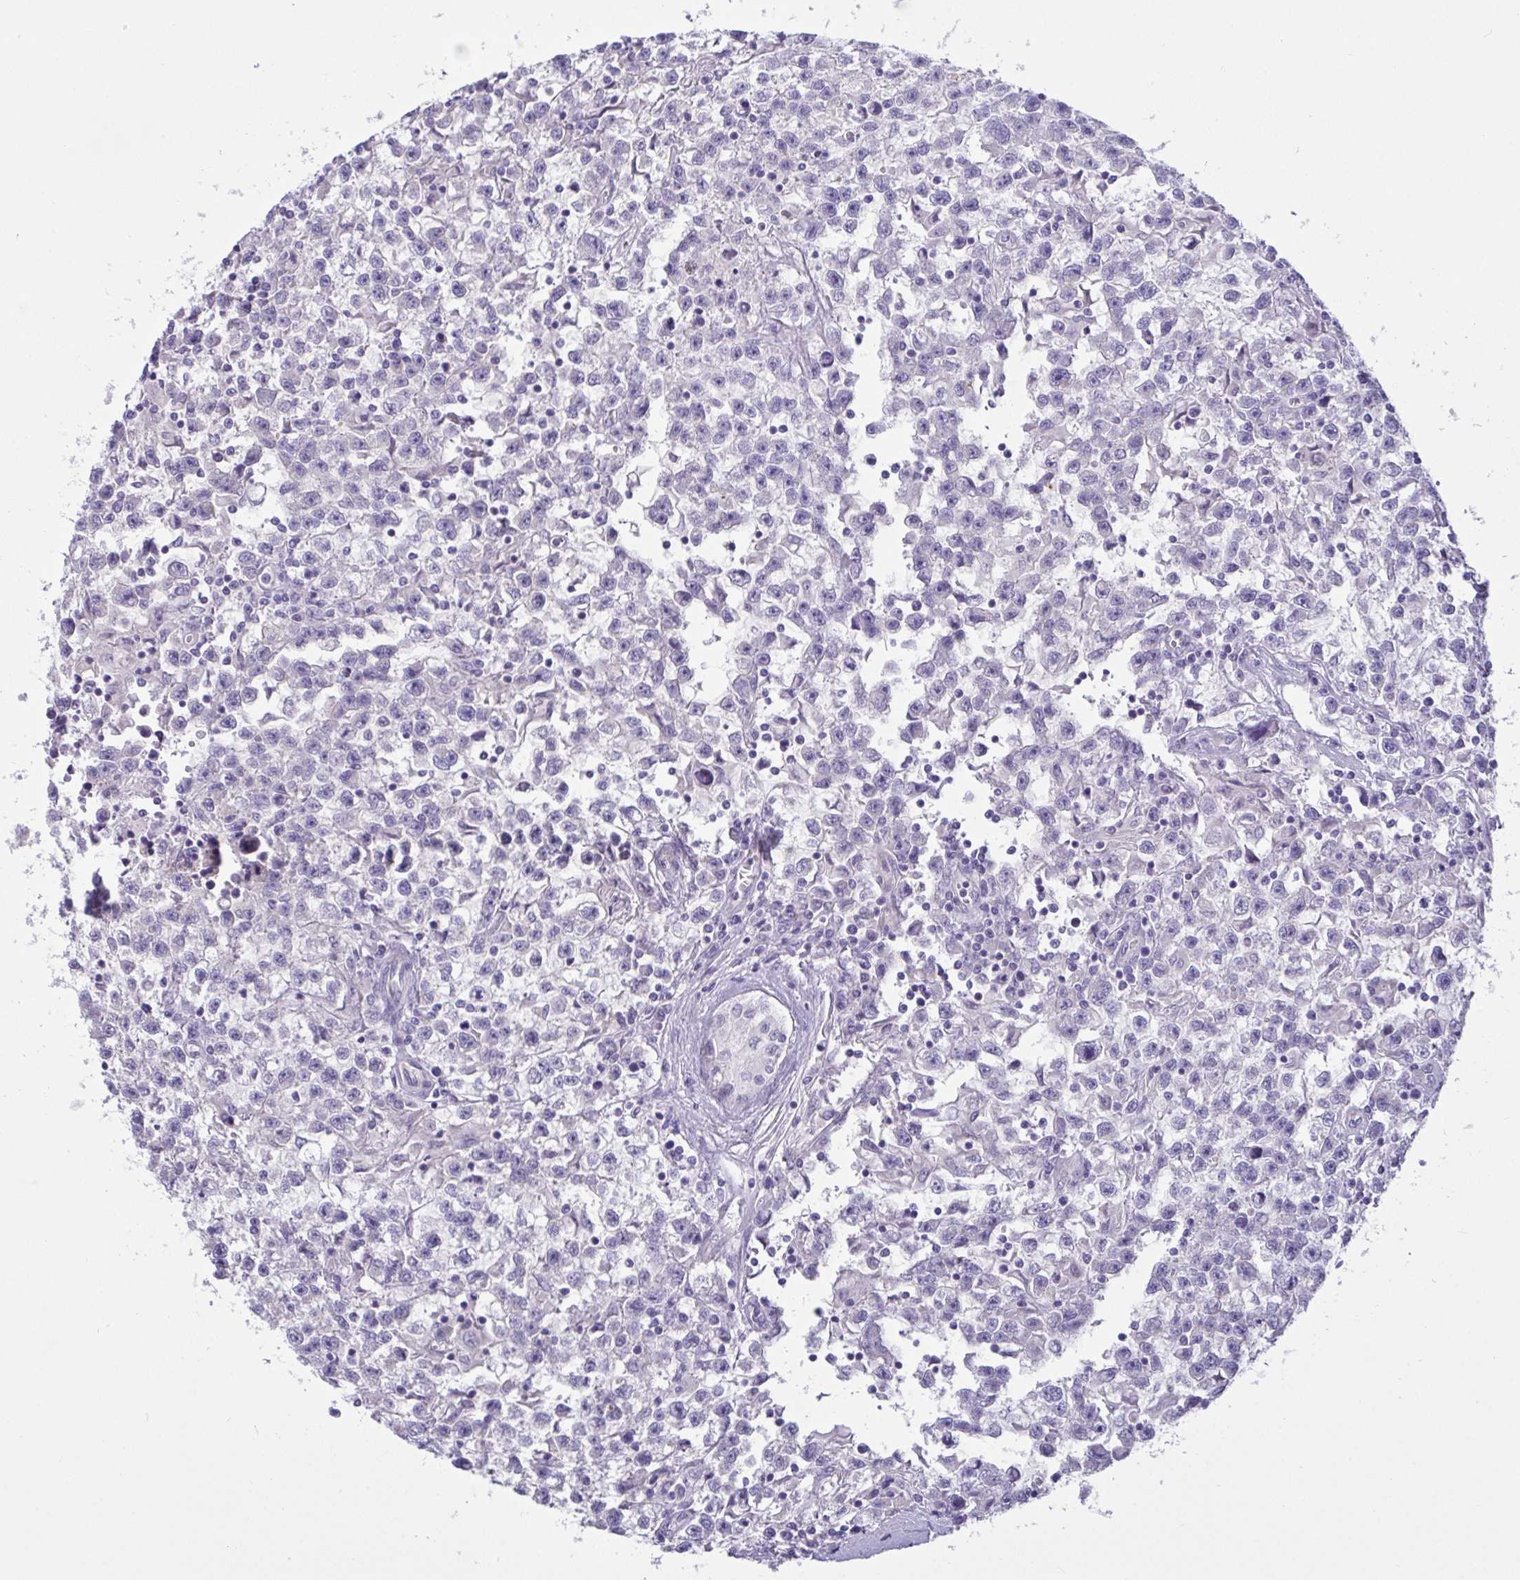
{"staining": {"intensity": "negative", "quantity": "none", "location": "none"}, "tissue": "testis cancer", "cell_type": "Tumor cells", "image_type": "cancer", "snomed": [{"axis": "morphology", "description": "Seminoma, NOS"}, {"axis": "topography", "description": "Testis"}], "caption": "Tumor cells show no significant protein staining in testis seminoma.", "gene": "C4orf33", "patient": {"sex": "male", "age": 31}}